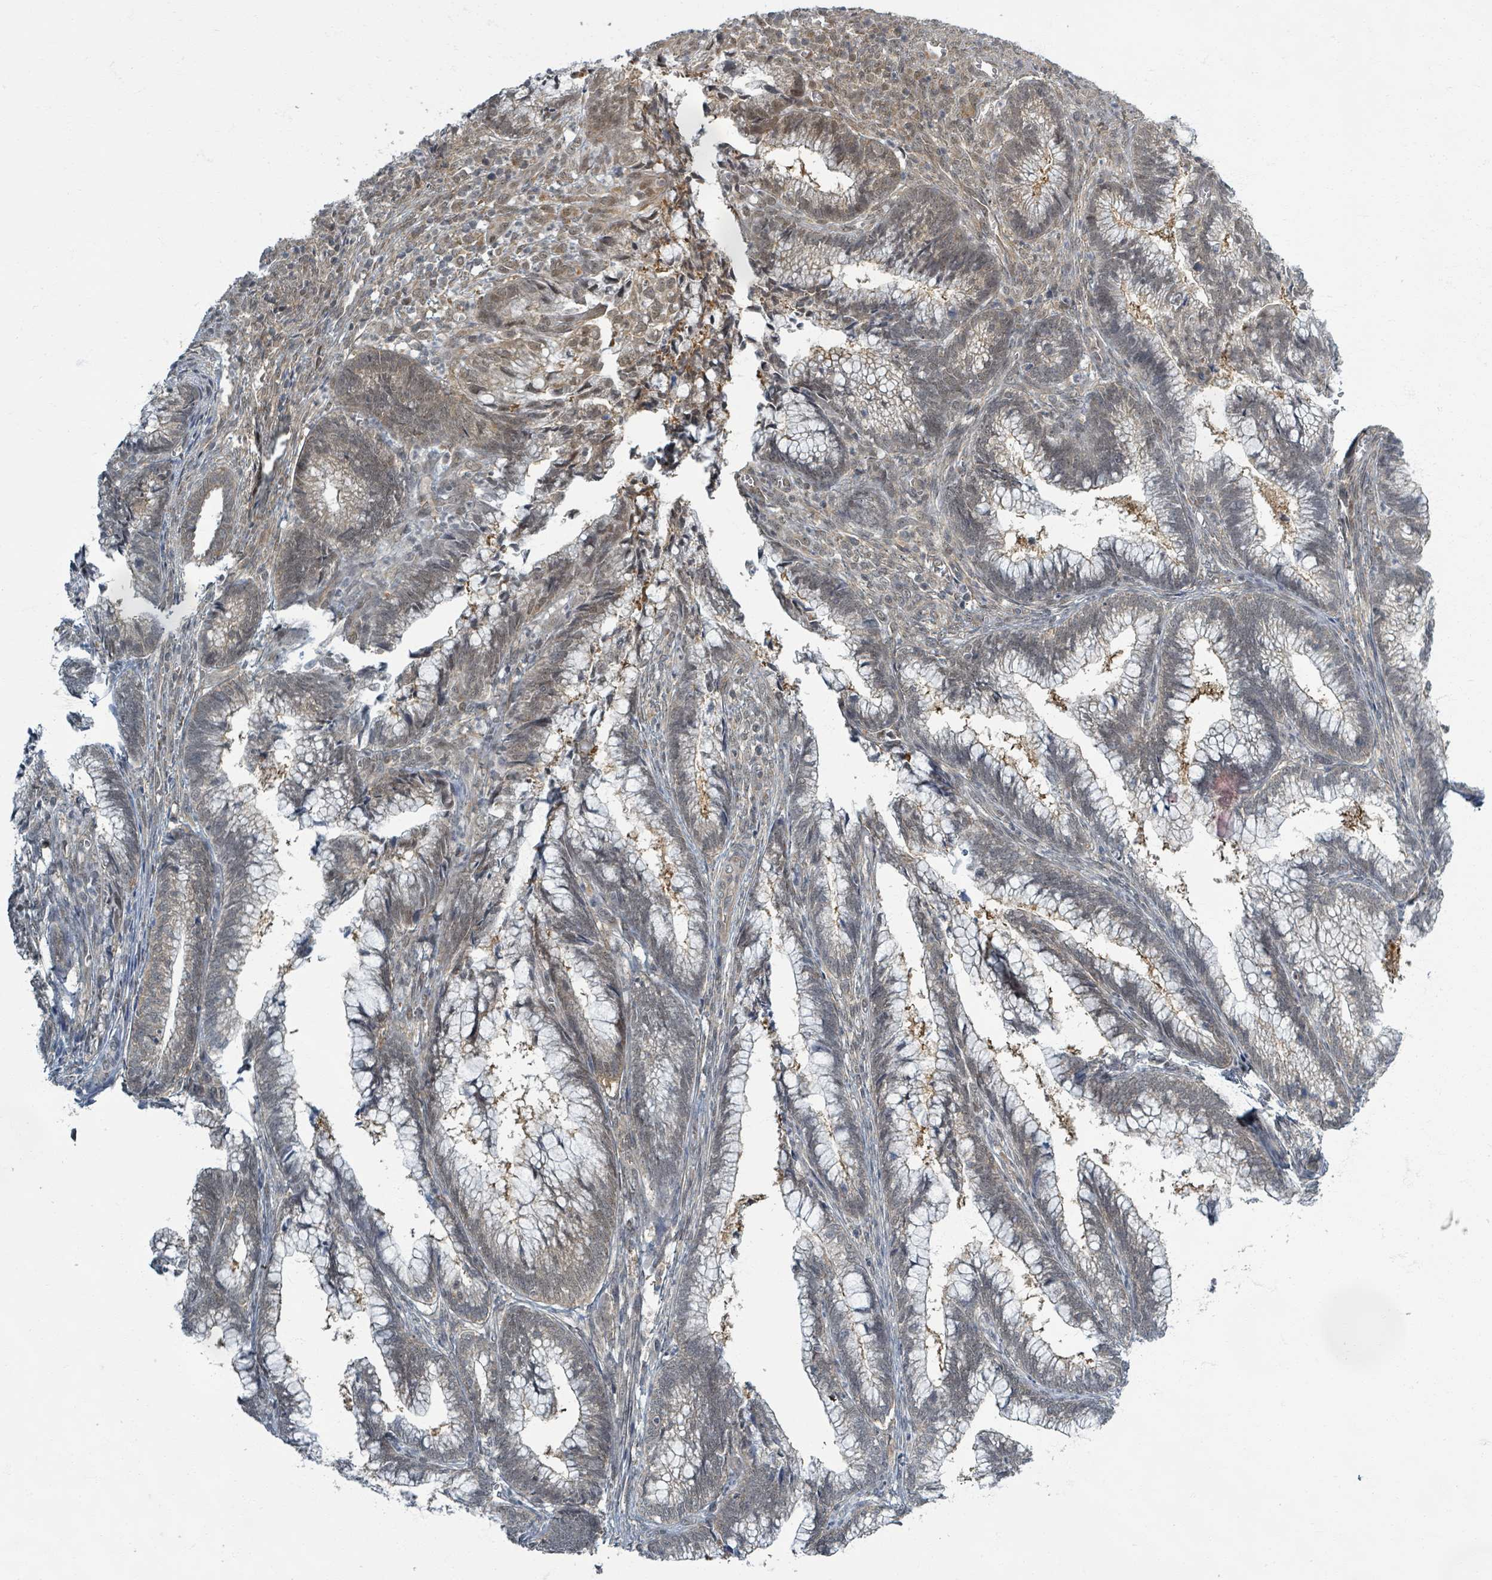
{"staining": {"intensity": "weak", "quantity": "<25%", "location": "nuclear"}, "tissue": "cervical cancer", "cell_type": "Tumor cells", "image_type": "cancer", "snomed": [{"axis": "morphology", "description": "Adenocarcinoma, NOS"}, {"axis": "topography", "description": "Cervix"}], "caption": "Tumor cells show no significant positivity in cervical cancer.", "gene": "INTS15", "patient": {"sex": "female", "age": 44}}